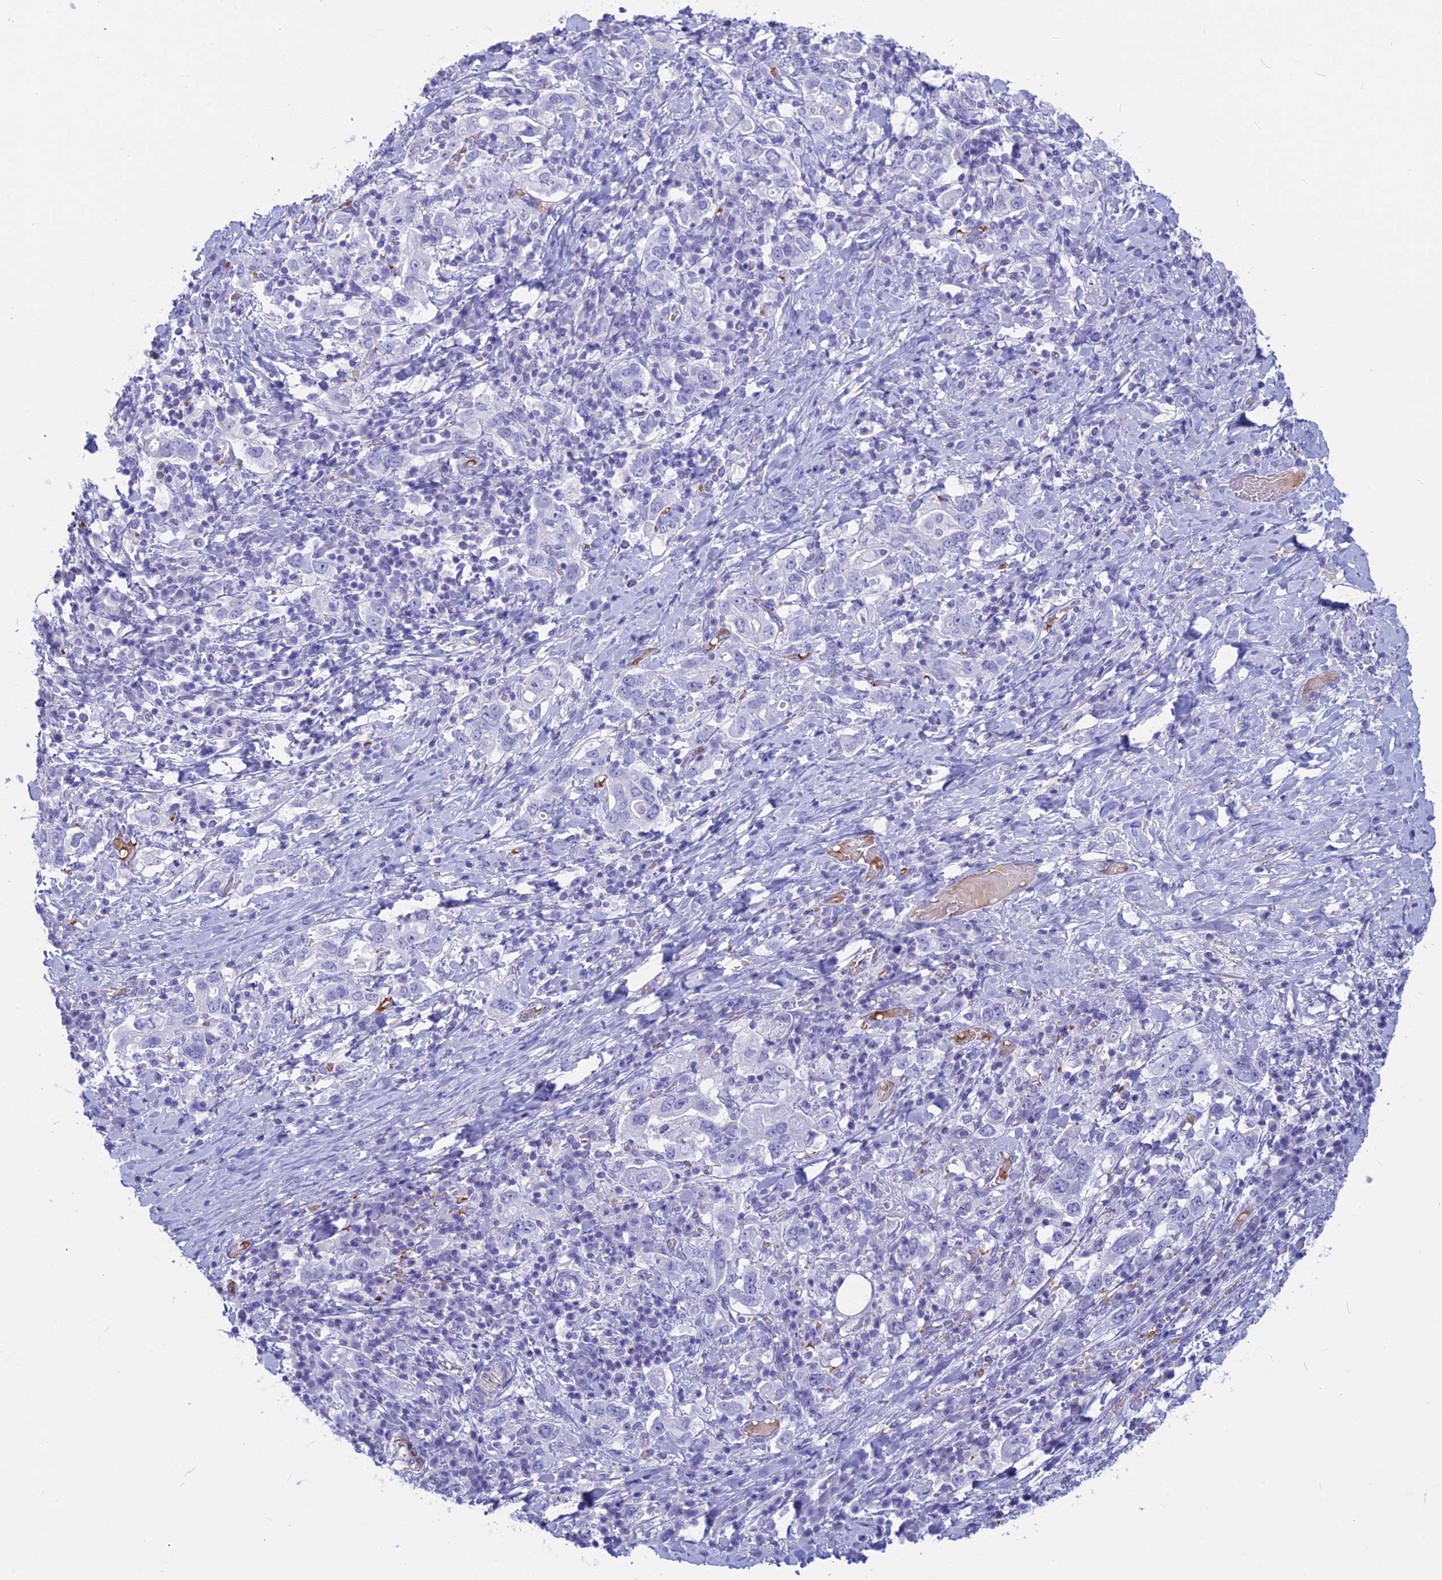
{"staining": {"intensity": "negative", "quantity": "none", "location": "none"}, "tissue": "stomach cancer", "cell_type": "Tumor cells", "image_type": "cancer", "snomed": [{"axis": "morphology", "description": "Adenocarcinoma, NOS"}, {"axis": "topography", "description": "Stomach, upper"}, {"axis": "topography", "description": "Stomach"}], "caption": "This photomicrograph is of stomach cancer stained with immunohistochemistry (IHC) to label a protein in brown with the nuclei are counter-stained blue. There is no positivity in tumor cells. Brightfield microscopy of immunohistochemistry (IHC) stained with DAB (brown) and hematoxylin (blue), captured at high magnification.", "gene": "GAPDHS", "patient": {"sex": "male", "age": 62}}